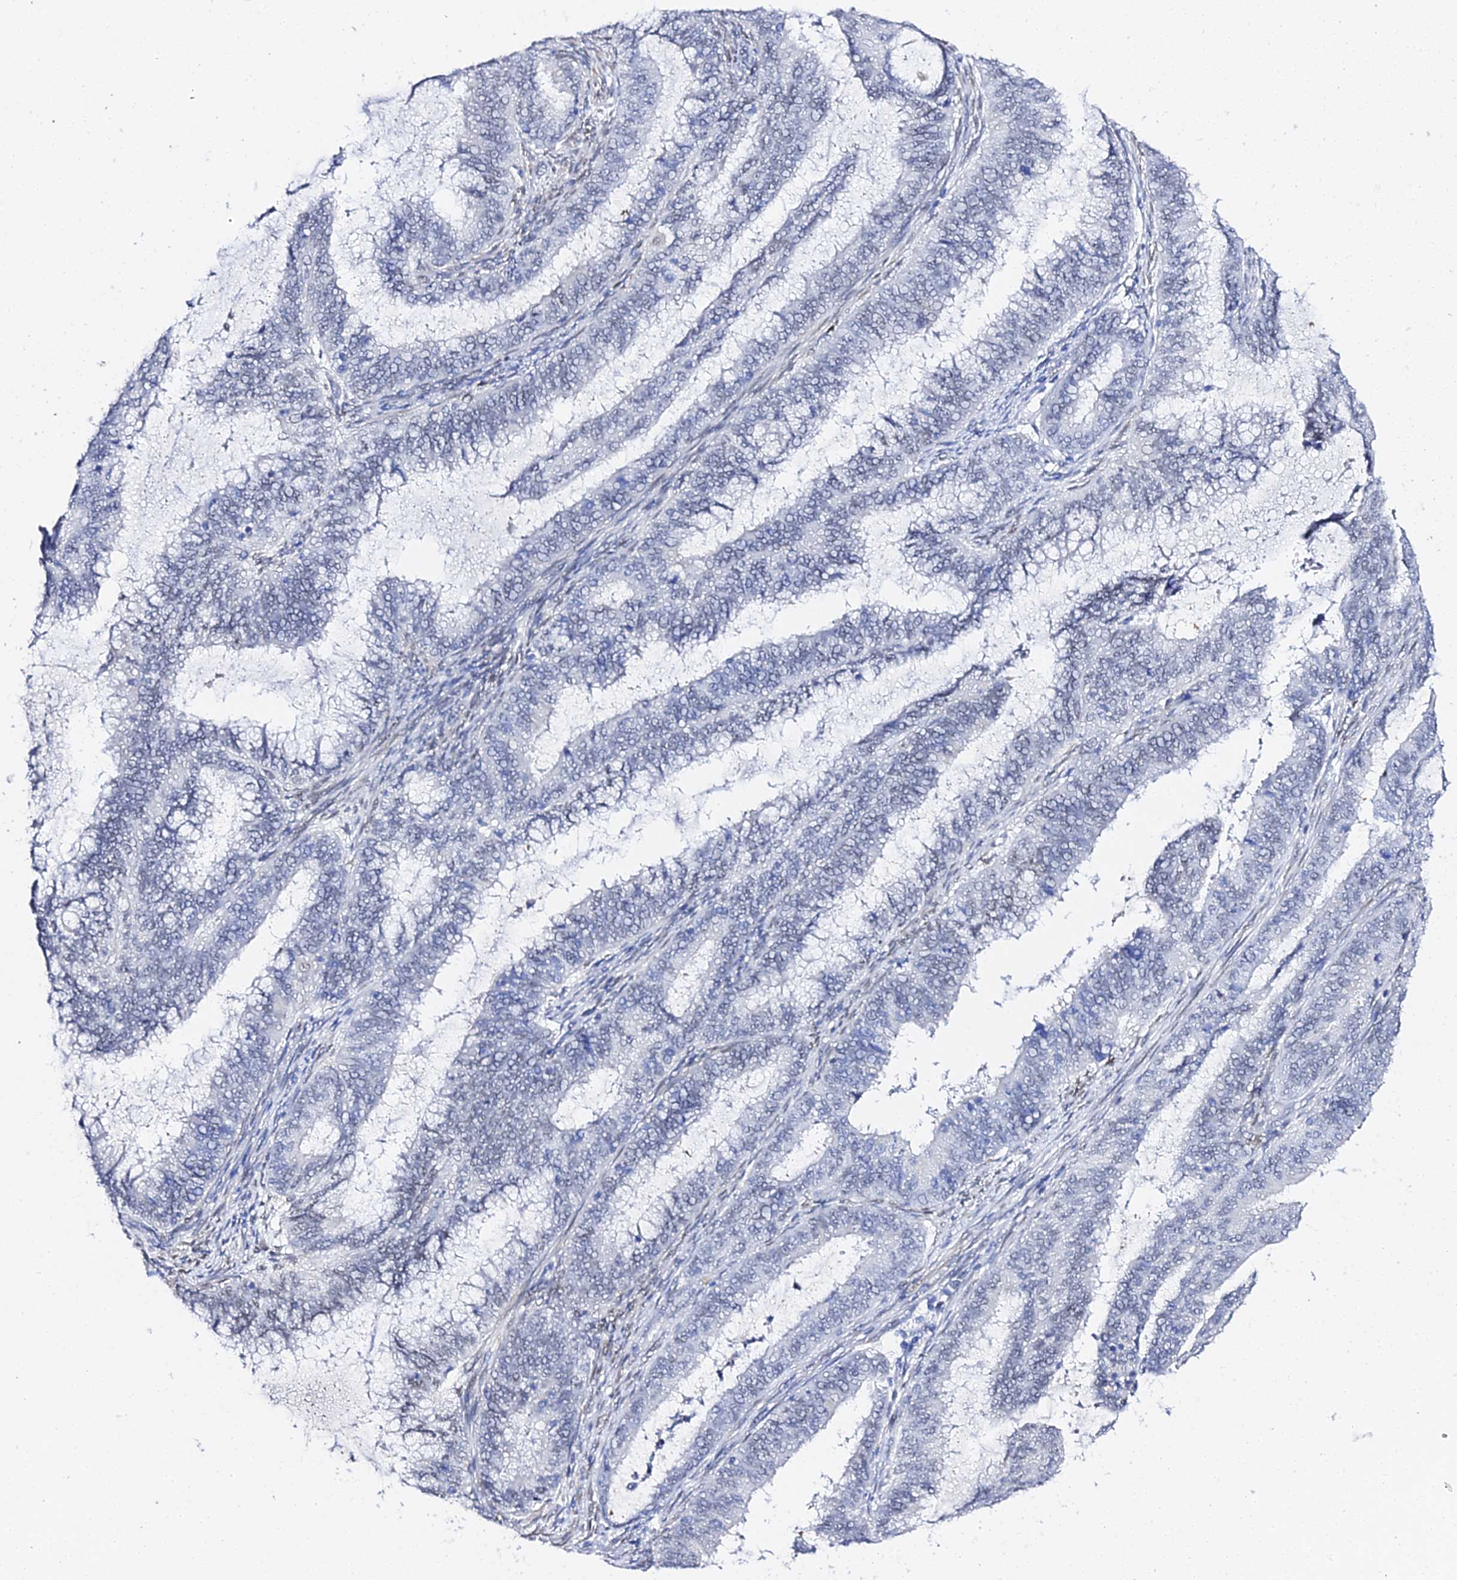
{"staining": {"intensity": "negative", "quantity": "none", "location": "none"}, "tissue": "endometrial cancer", "cell_type": "Tumor cells", "image_type": "cancer", "snomed": [{"axis": "morphology", "description": "Adenocarcinoma, NOS"}, {"axis": "topography", "description": "Endometrium"}], "caption": "Endometrial cancer (adenocarcinoma) stained for a protein using IHC shows no positivity tumor cells.", "gene": "POFUT2", "patient": {"sex": "female", "age": 51}}